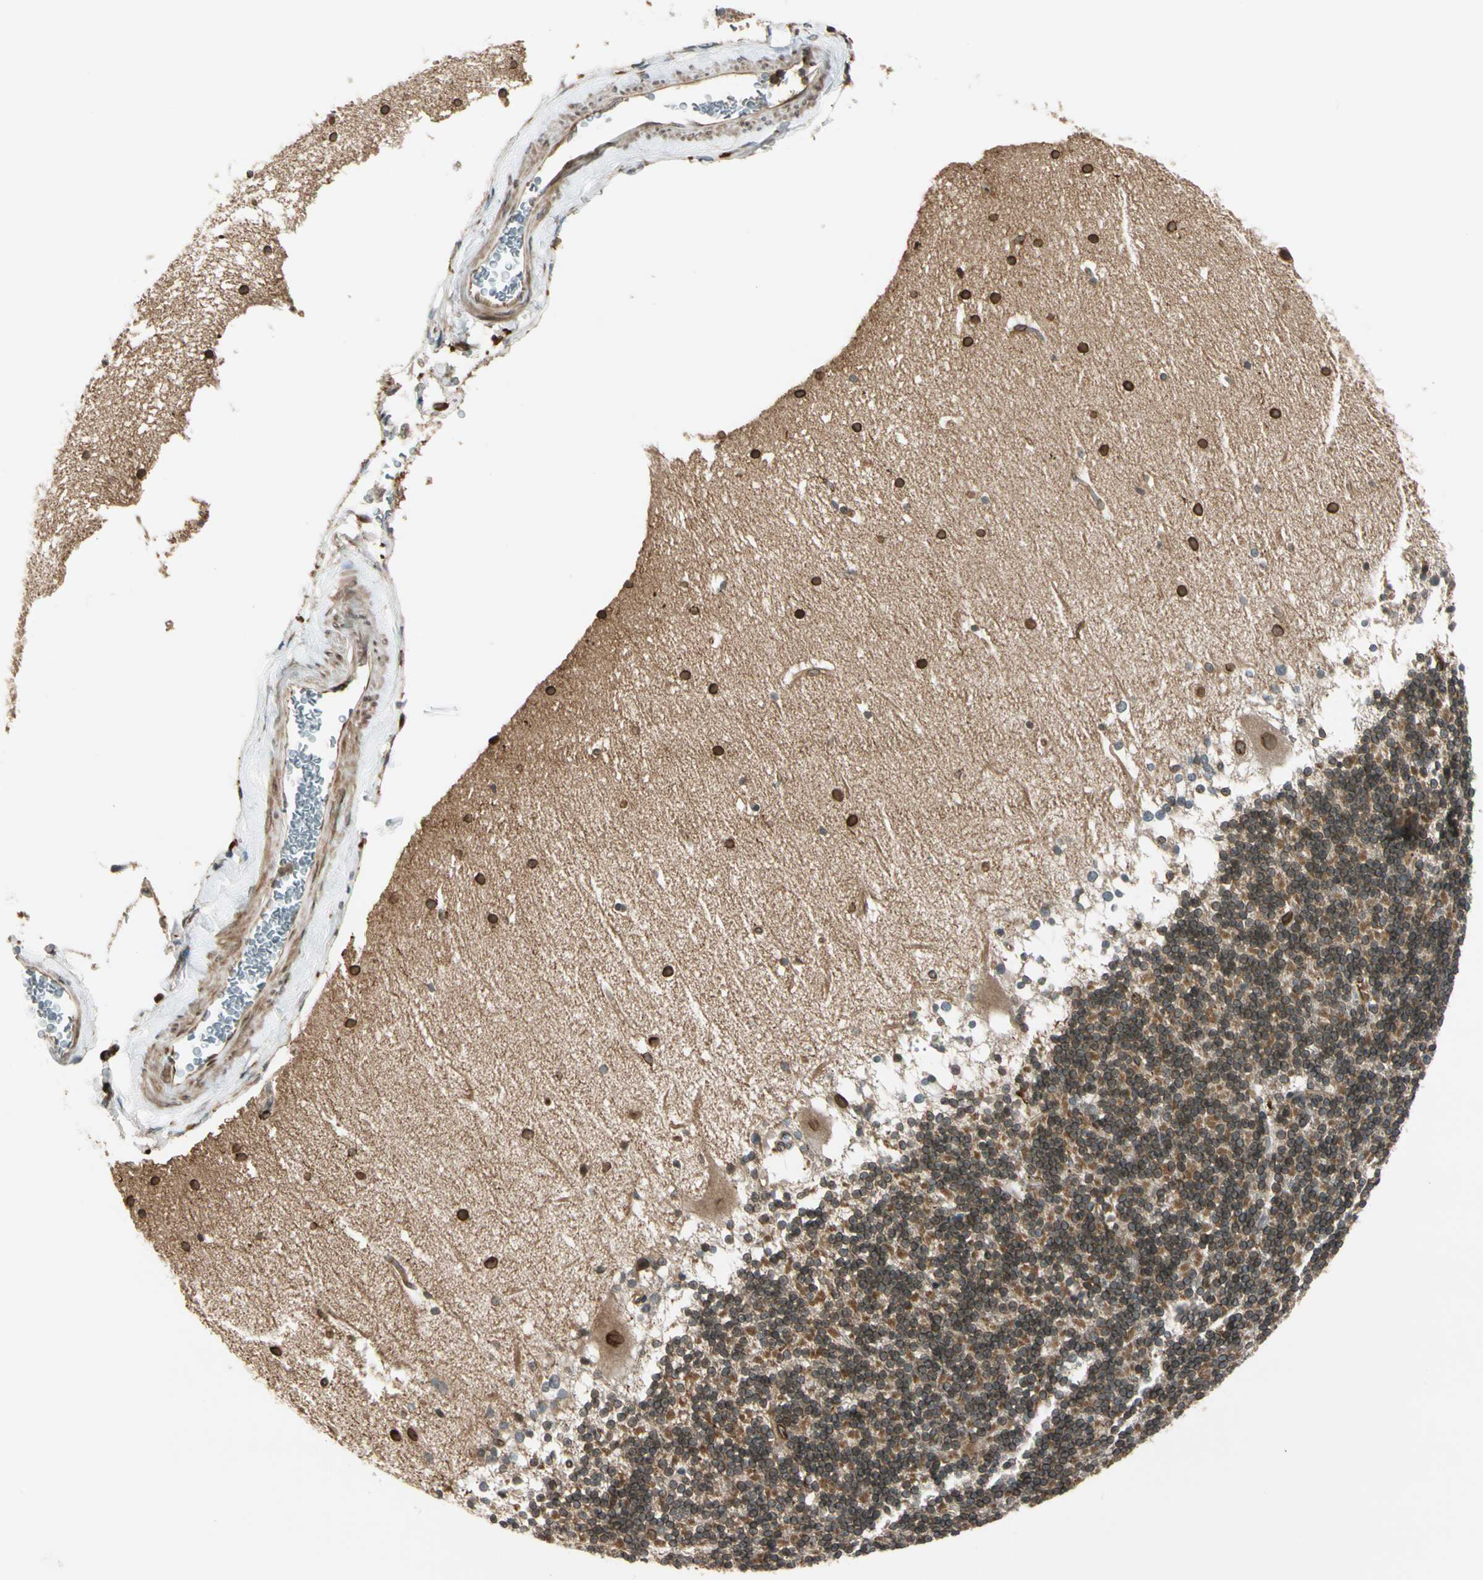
{"staining": {"intensity": "moderate", "quantity": ">75%", "location": "cytoplasmic/membranous,nuclear"}, "tissue": "cerebellum", "cell_type": "Cells in granular layer", "image_type": "normal", "snomed": [{"axis": "morphology", "description": "Normal tissue, NOS"}, {"axis": "topography", "description": "Cerebellum"}], "caption": "High-magnification brightfield microscopy of normal cerebellum stained with DAB (3,3'-diaminobenzidine) (brown) and counterstained with hematoxylin (blue). cells in granular layer exhibit moderate cytoplasmic/membranous,nuclear expression is present in about>75% of cells. (Brightfield microscopy of DAB IHC at high magnification).", "gene": "TRIO", "patient": {"sex": "female", "age": 19}}